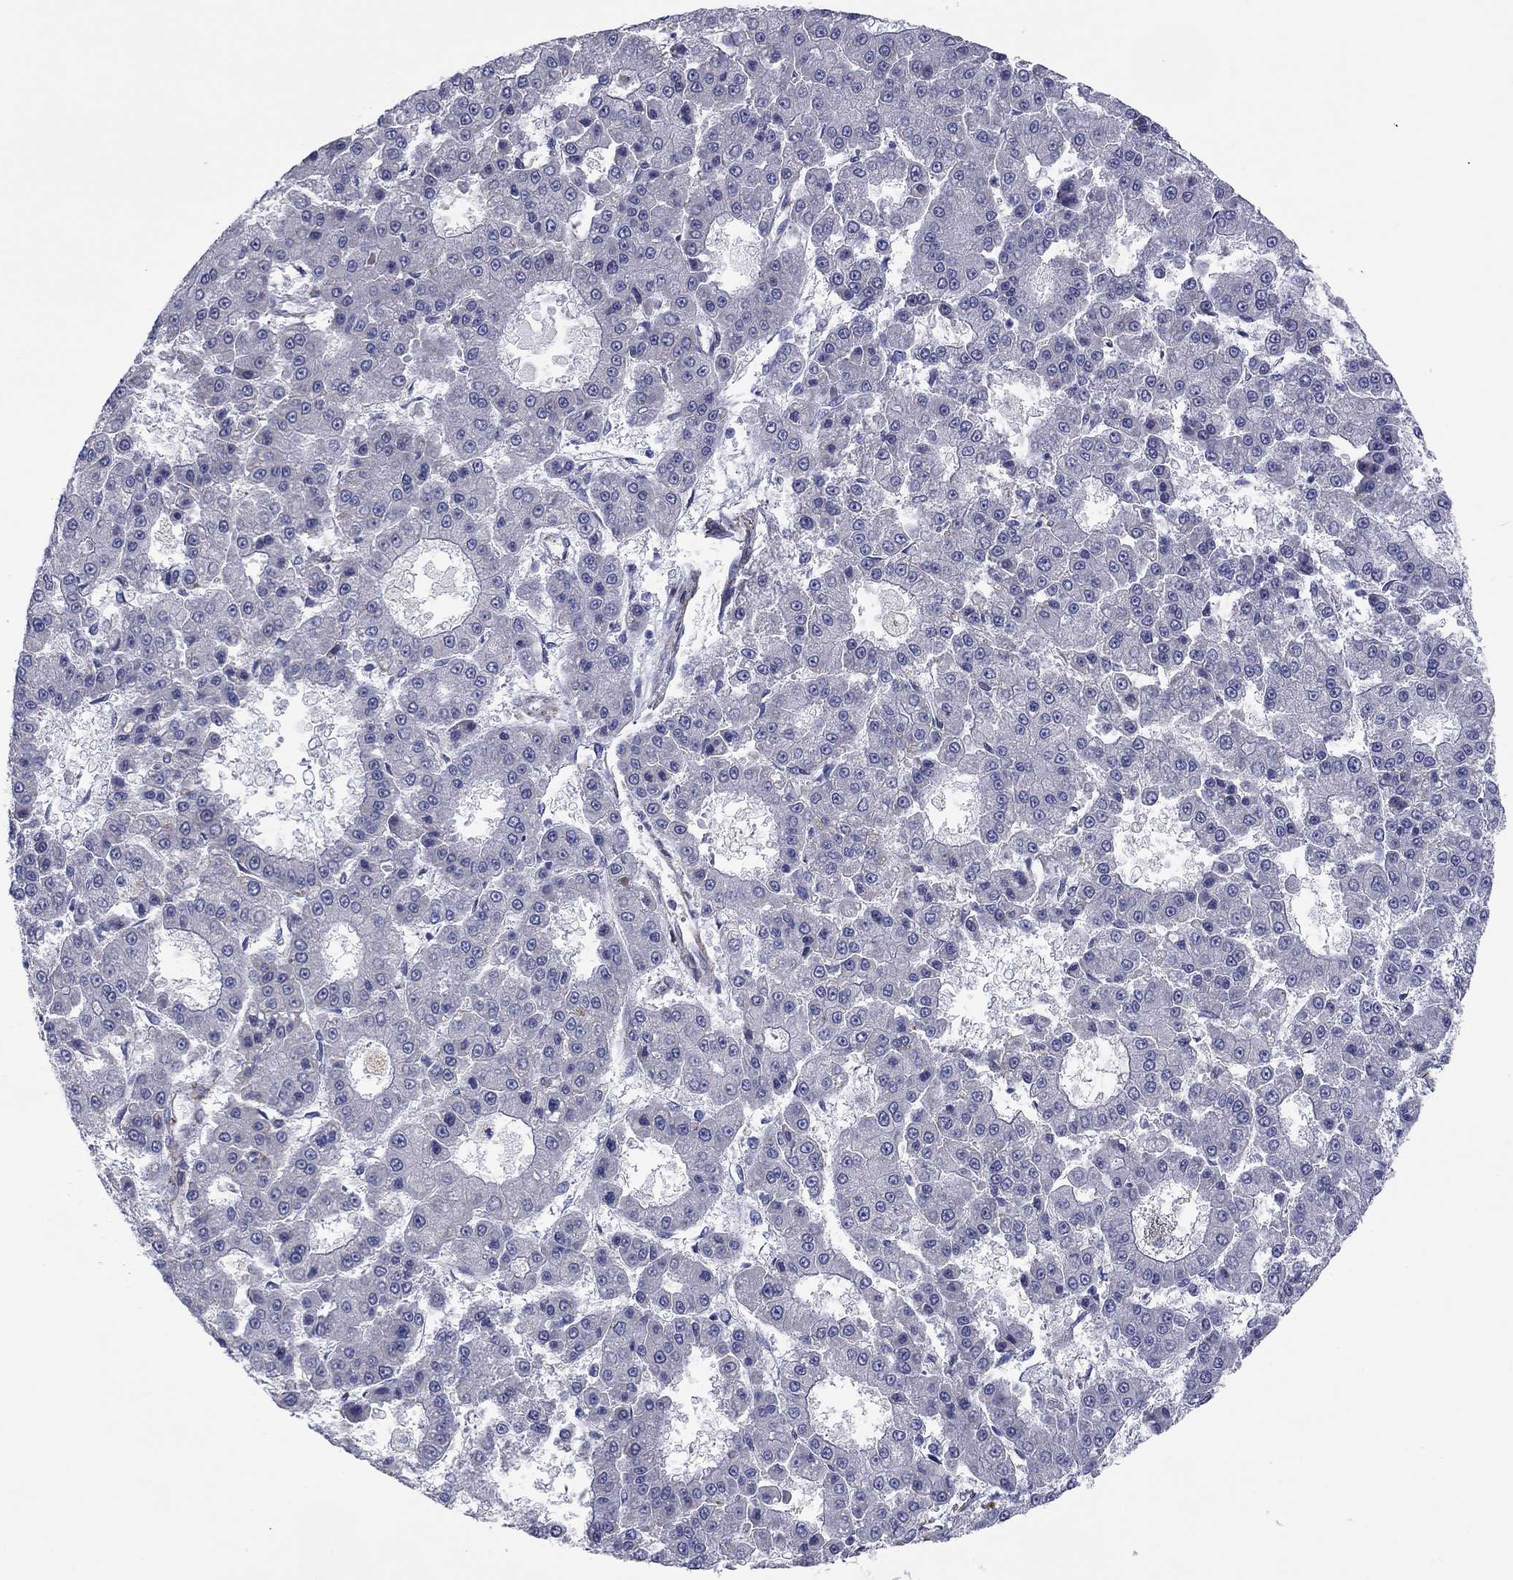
{"staining": {"intensity": "negative", "quantity": "none", "location": "none"}, "tissue": "liver cancer", "cell_type": "Tumor cells", "image_type": "cancer", "snomed": [{"axis": "morphology", "description": "Carcinoma, Hepatocellular, NOS"}, {"axis": "topography", "description": "Liver"}], "caption": "The immunohistochemistry (IHC) photomicrograph has no significant positivity in tumor cells of liver cancer tissue.", "gene": "MGST3", "patient": {"sex": "male", "age": 70}}